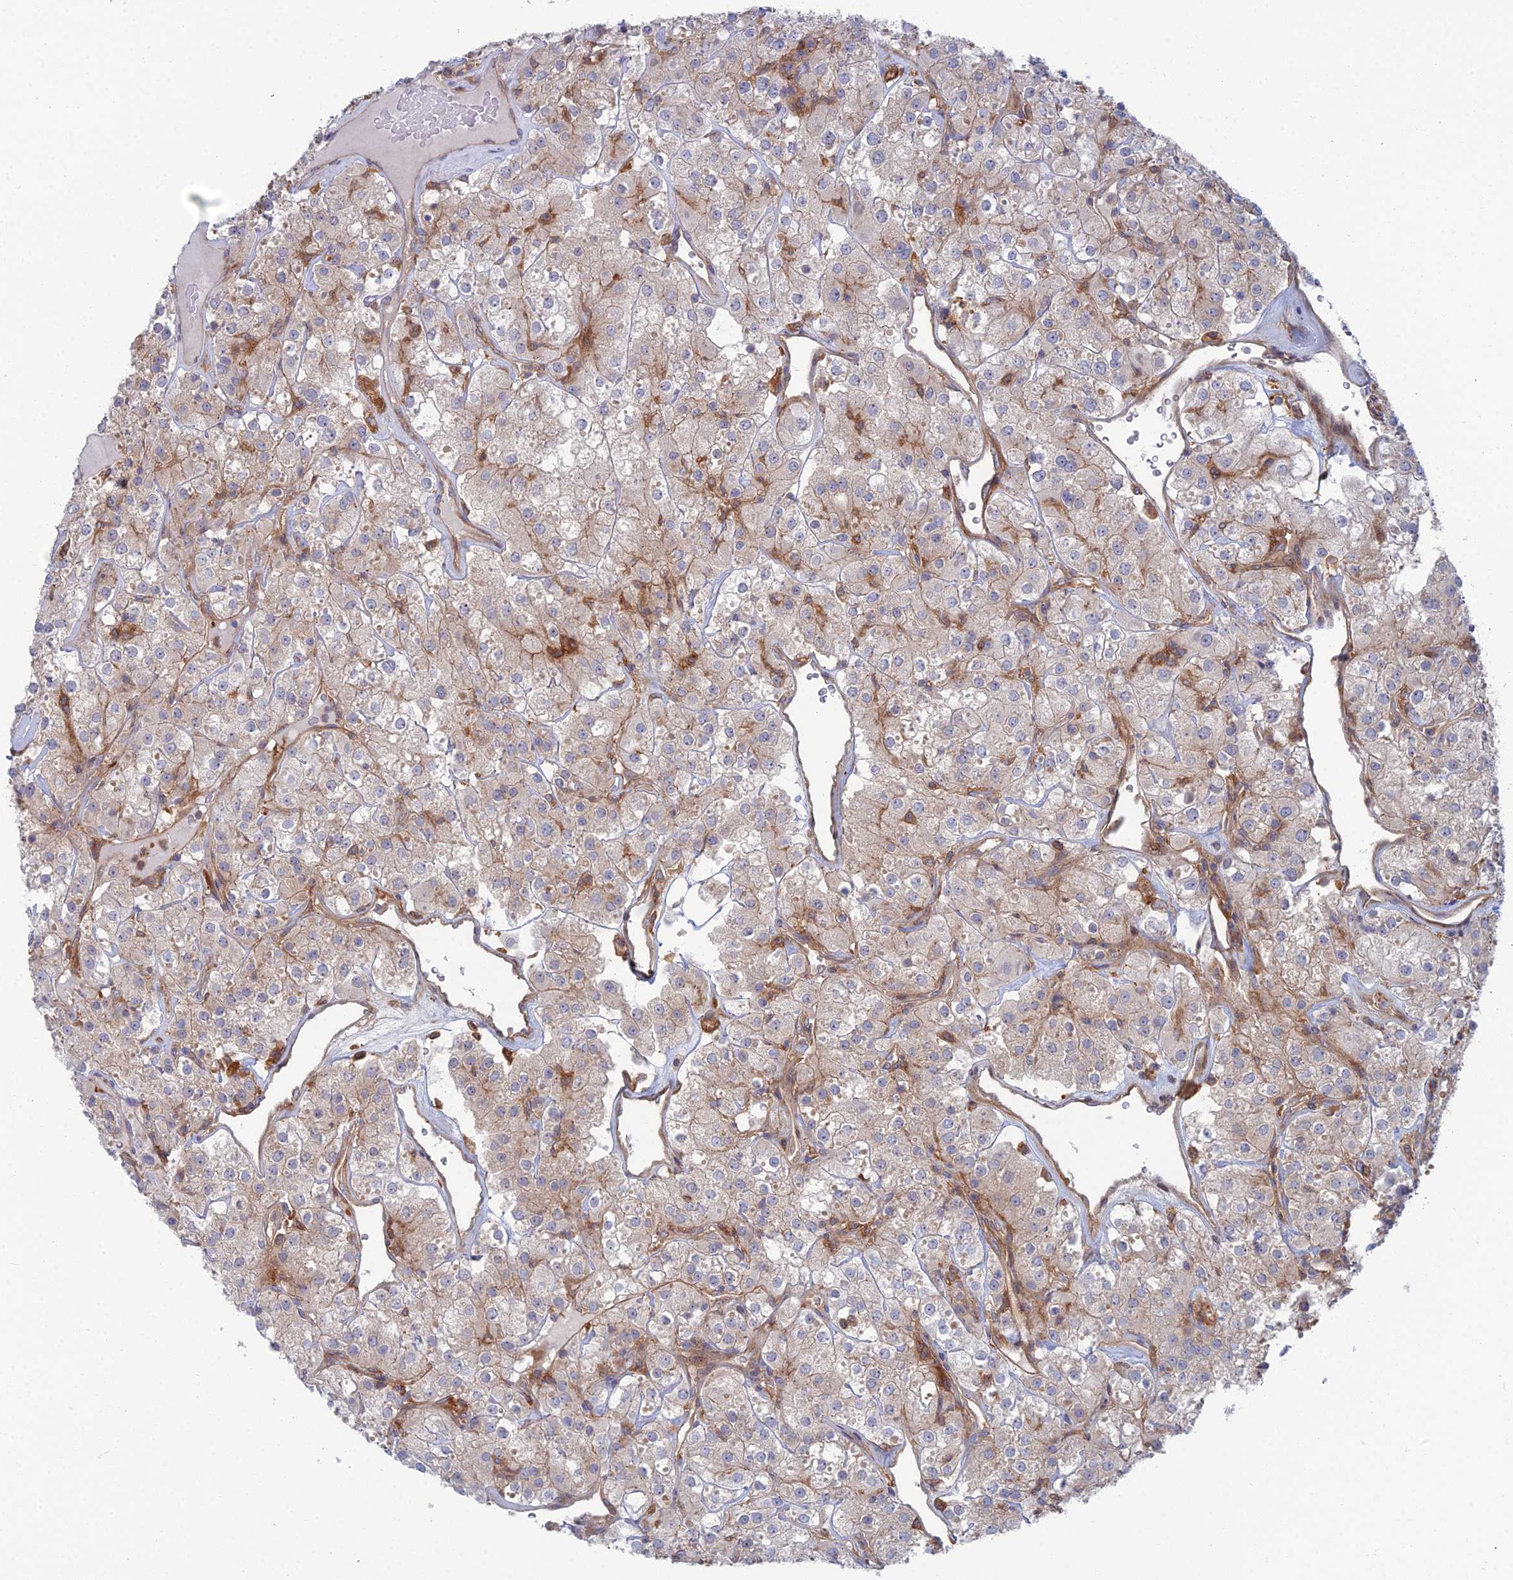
{"staining": {"intensity": "weak", "quantity": "<25%", "location": "cytoplasmic/membranous"}, "tissue": "renal cancer", "cell_type": "Tumor cells", "image_type": "cancer", "snomed": [{"axis": "morphology", "description": "Adenocarcinoma, NOS"}, {"axis": "topography", "description": "Kidney"}], "caption": "This is a micrograph of IHC staining of renal cancer, which shows no positivity in tumor cells. (DAB (3,3'-diaminobenzidine) immunohistochemistry with hematoxylin counter stain).", "gene": "ABHD1", "patient": {"sex": "male", "age": 77}}